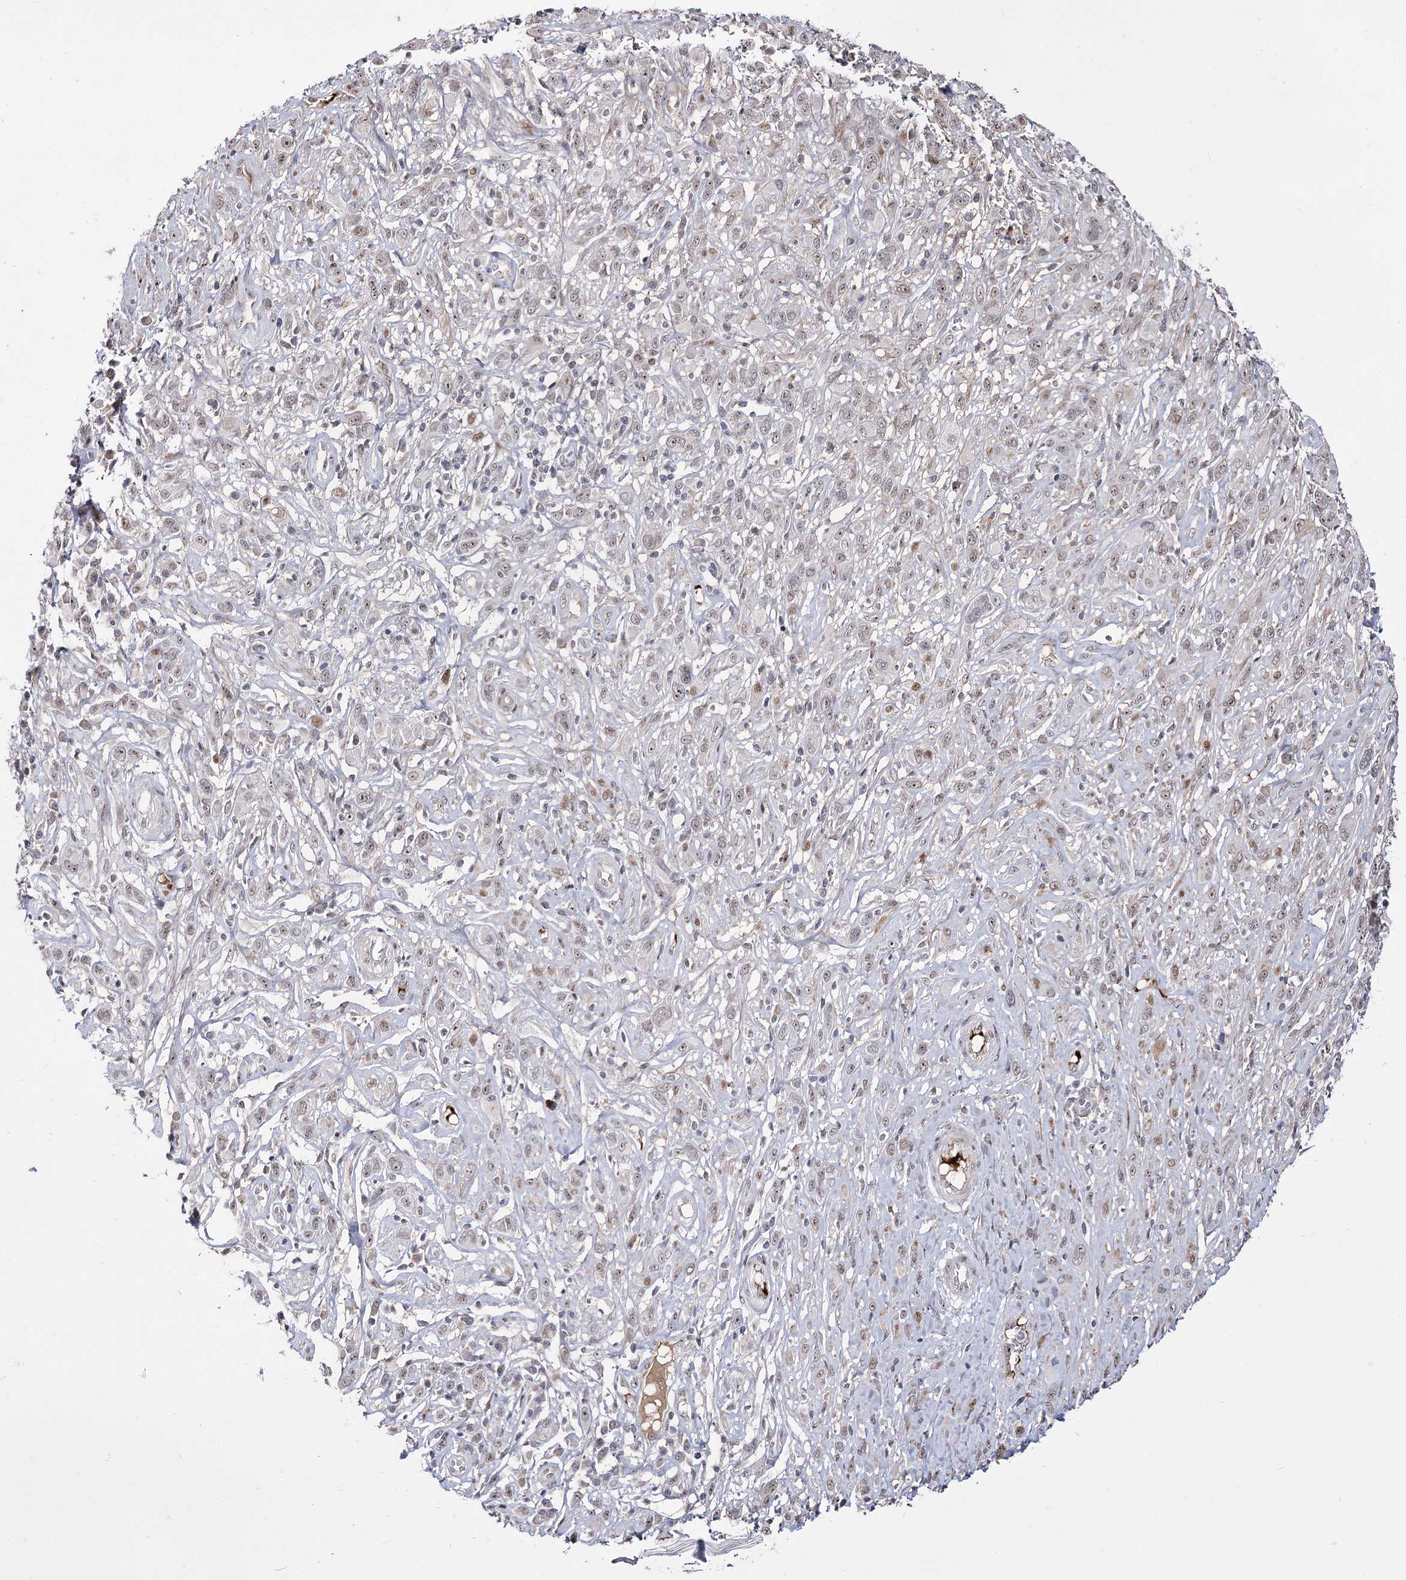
{"staining": {"intensity": "weak", "quantity": ">75%", "location": "nuclear"}, "tissue": "melanoma", "cell_type": "Tumor cells", "image_type": "cancer", "snomed": [{"axis": "morphology", "description": "Malignant melanoma, NOS"}, {"axis": "topography", "description": "Skin of trunk"}], "caption": "The micrograph reveals staining of malignant melanoma, revealing weak nuclear protein expression (brown color) within tumor cells.", "gene": "STOX1", "patient": {"sex": "male", "age": 71}}